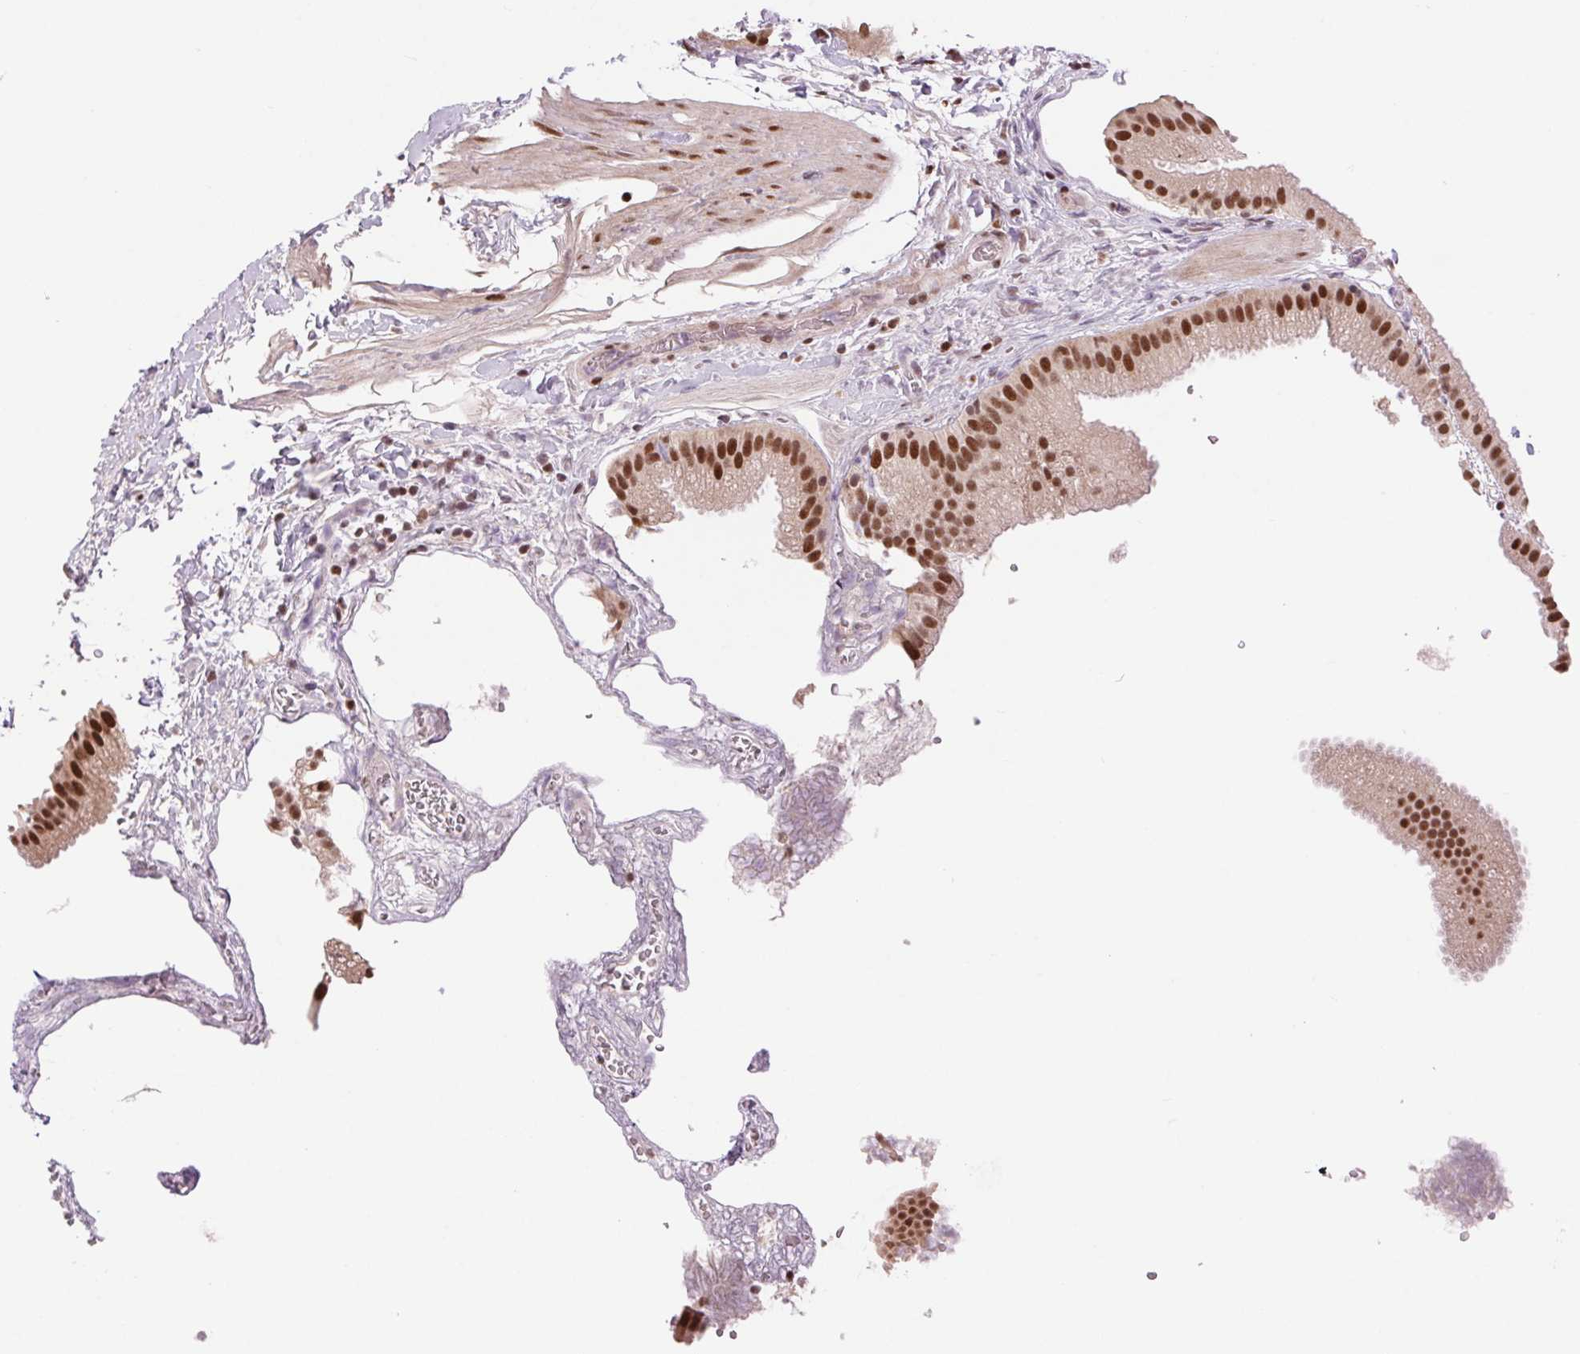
{"staining": {"intensity": "strong", "quantity": ">75%", "location": "nuclear"}, "tissue": "gallbladder", "cell_type": "Glandular cells", "image_type": "normal", "snomed": [{"axis": "morphology", "description": "Normal tissue, NOS"}, {"axis": "topography", "description": "Gallbladder"}], "caption": "Protein expression analysis of unremarkable gallbladder demonstrates strong nuclear staining in approximately >75% of glandular cells.", "gene": "RAD23A", "patient": {"sex": "female", "age": 63}}